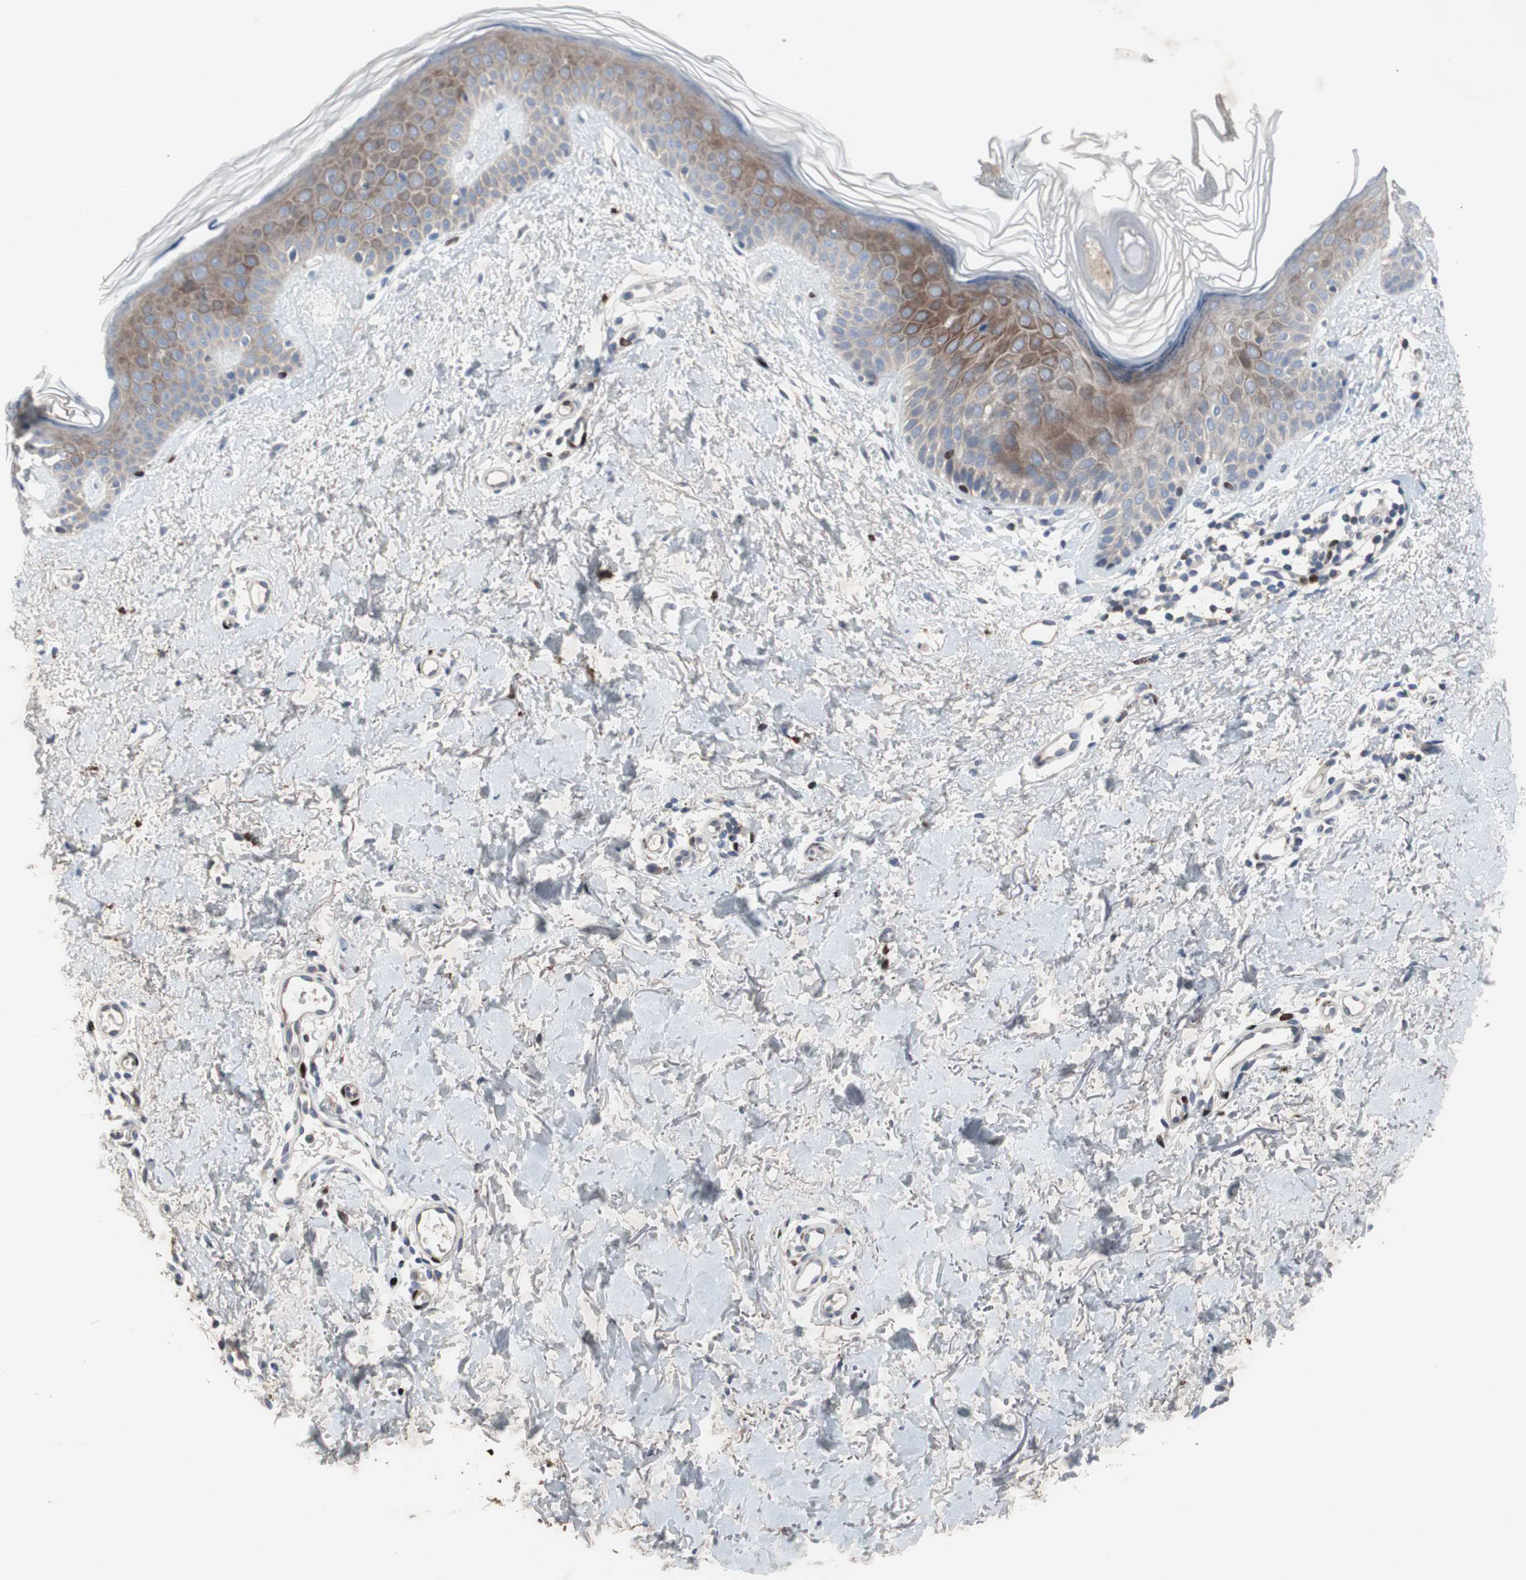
{"staining": {"intensity": "negative", "quantity": "none", "location": "none"}, "tissue": "skin", "cell_type": "Fibroblasts", "image_type": "normal", "snomed": [{"axis": "morphology", "description": "Normal tissue, NOS"}, {"axis": "topography", "description": "Skin"}], "caption": "Immunohistochemistry image of normal skin stained for a protein (brown), which shows no positivity in fibroblasts.", "gene": "MUTYH", "patient": {"sex": "female", "age": 56}}